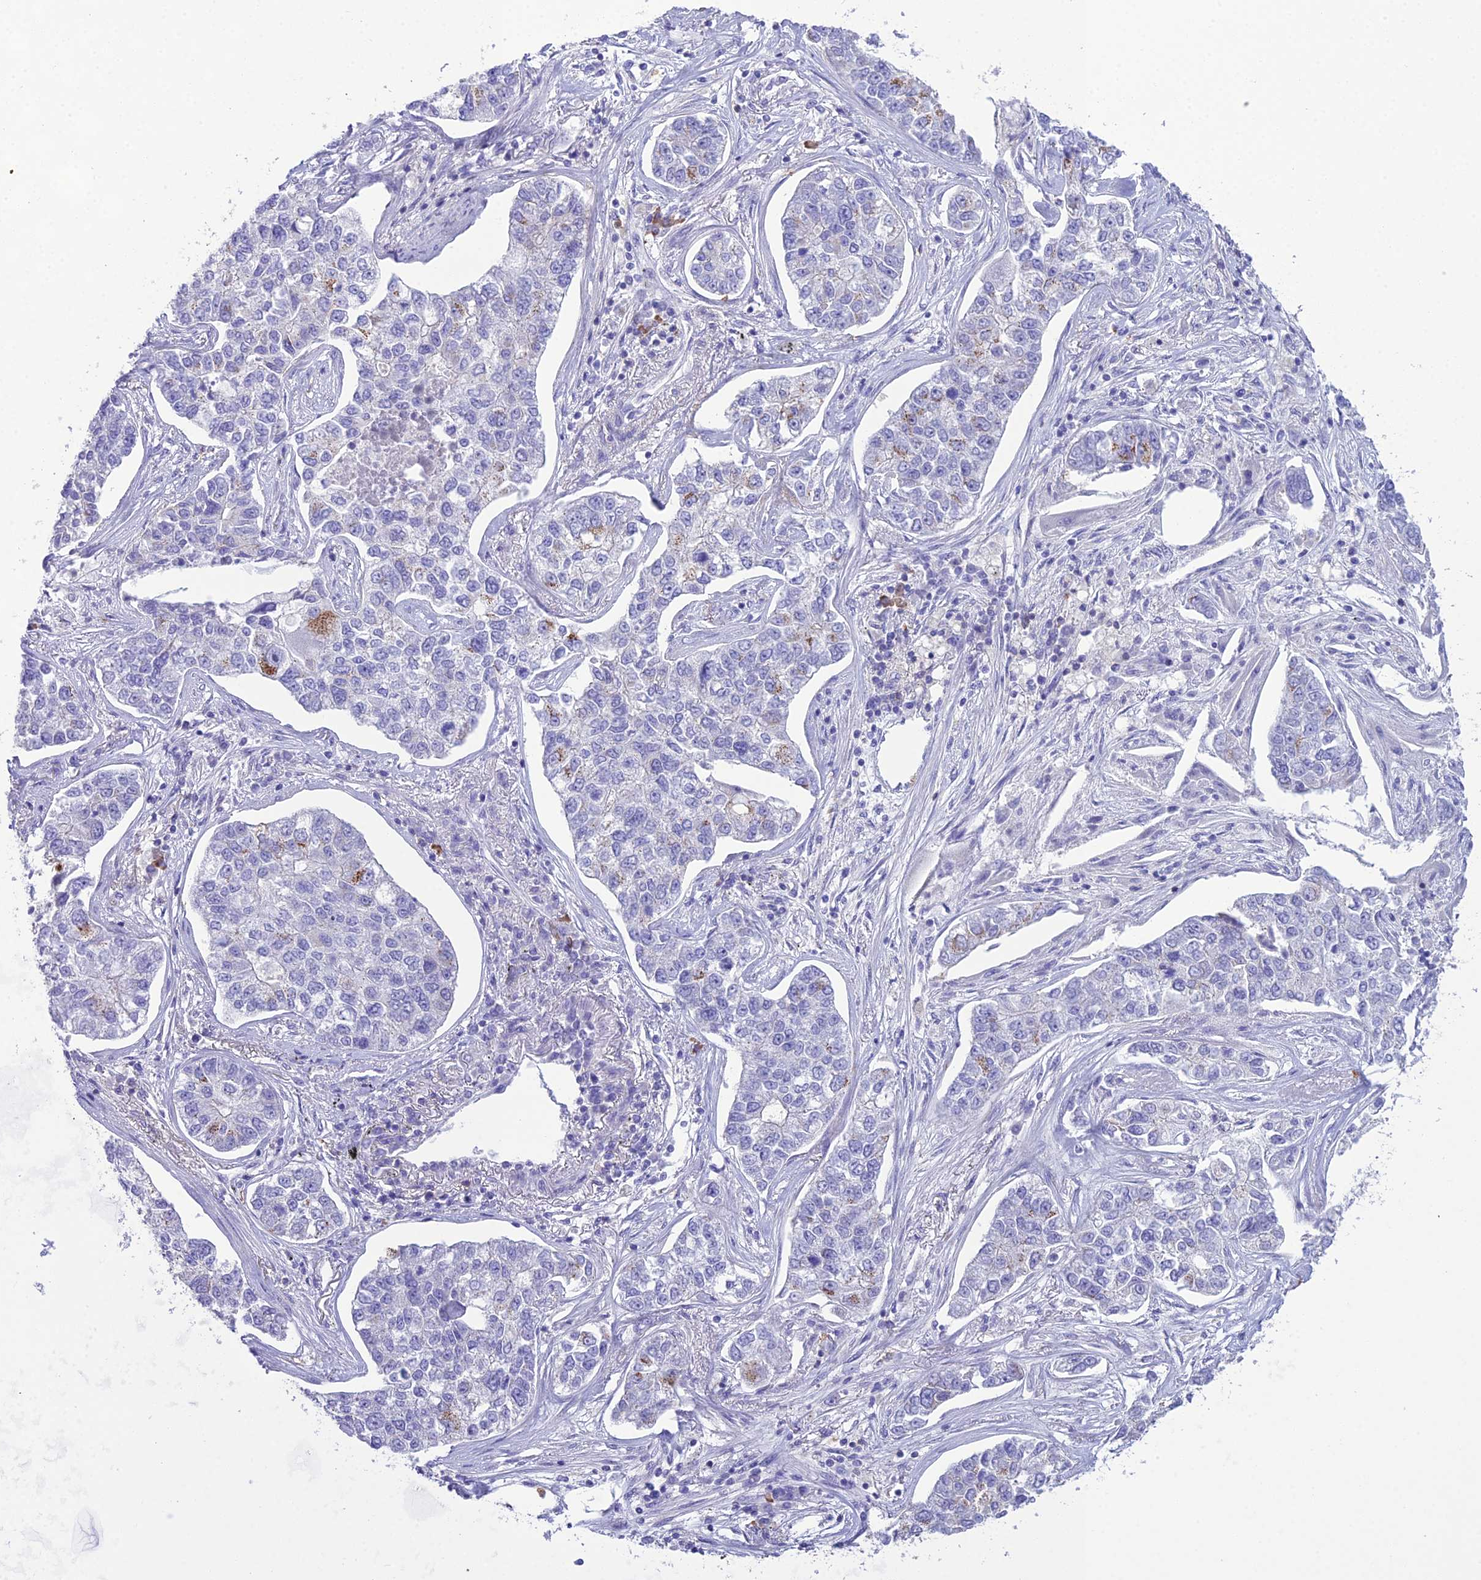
{"staining": {"intensity": "moderate", "quantity": "<25%", "location": "cytoplasmic/membranous"}, "tissue": "lung cancer", "cell_type": "Tumor cells", "image_type": "cancer", "snomed": [{"axis": "morphology", "description": "Adenocarcinoma, NOS"}, {"axis": "topography", "description": "Lung"}], "caption": "Immunohistochemistry of human adenocarcinoma (lung) demonstrates low levels of moderate cytoplasmic/membranous staining in approximately <25% of tumor cells. The protein is stained brown, and the nuclei are stained in blue (DAB (3,3'-diaminobenzidine) IHC with brightfield microscopy, high magnification).", "gene": "OR1Q1", "patient": {"sex": "male", "age": 49}}